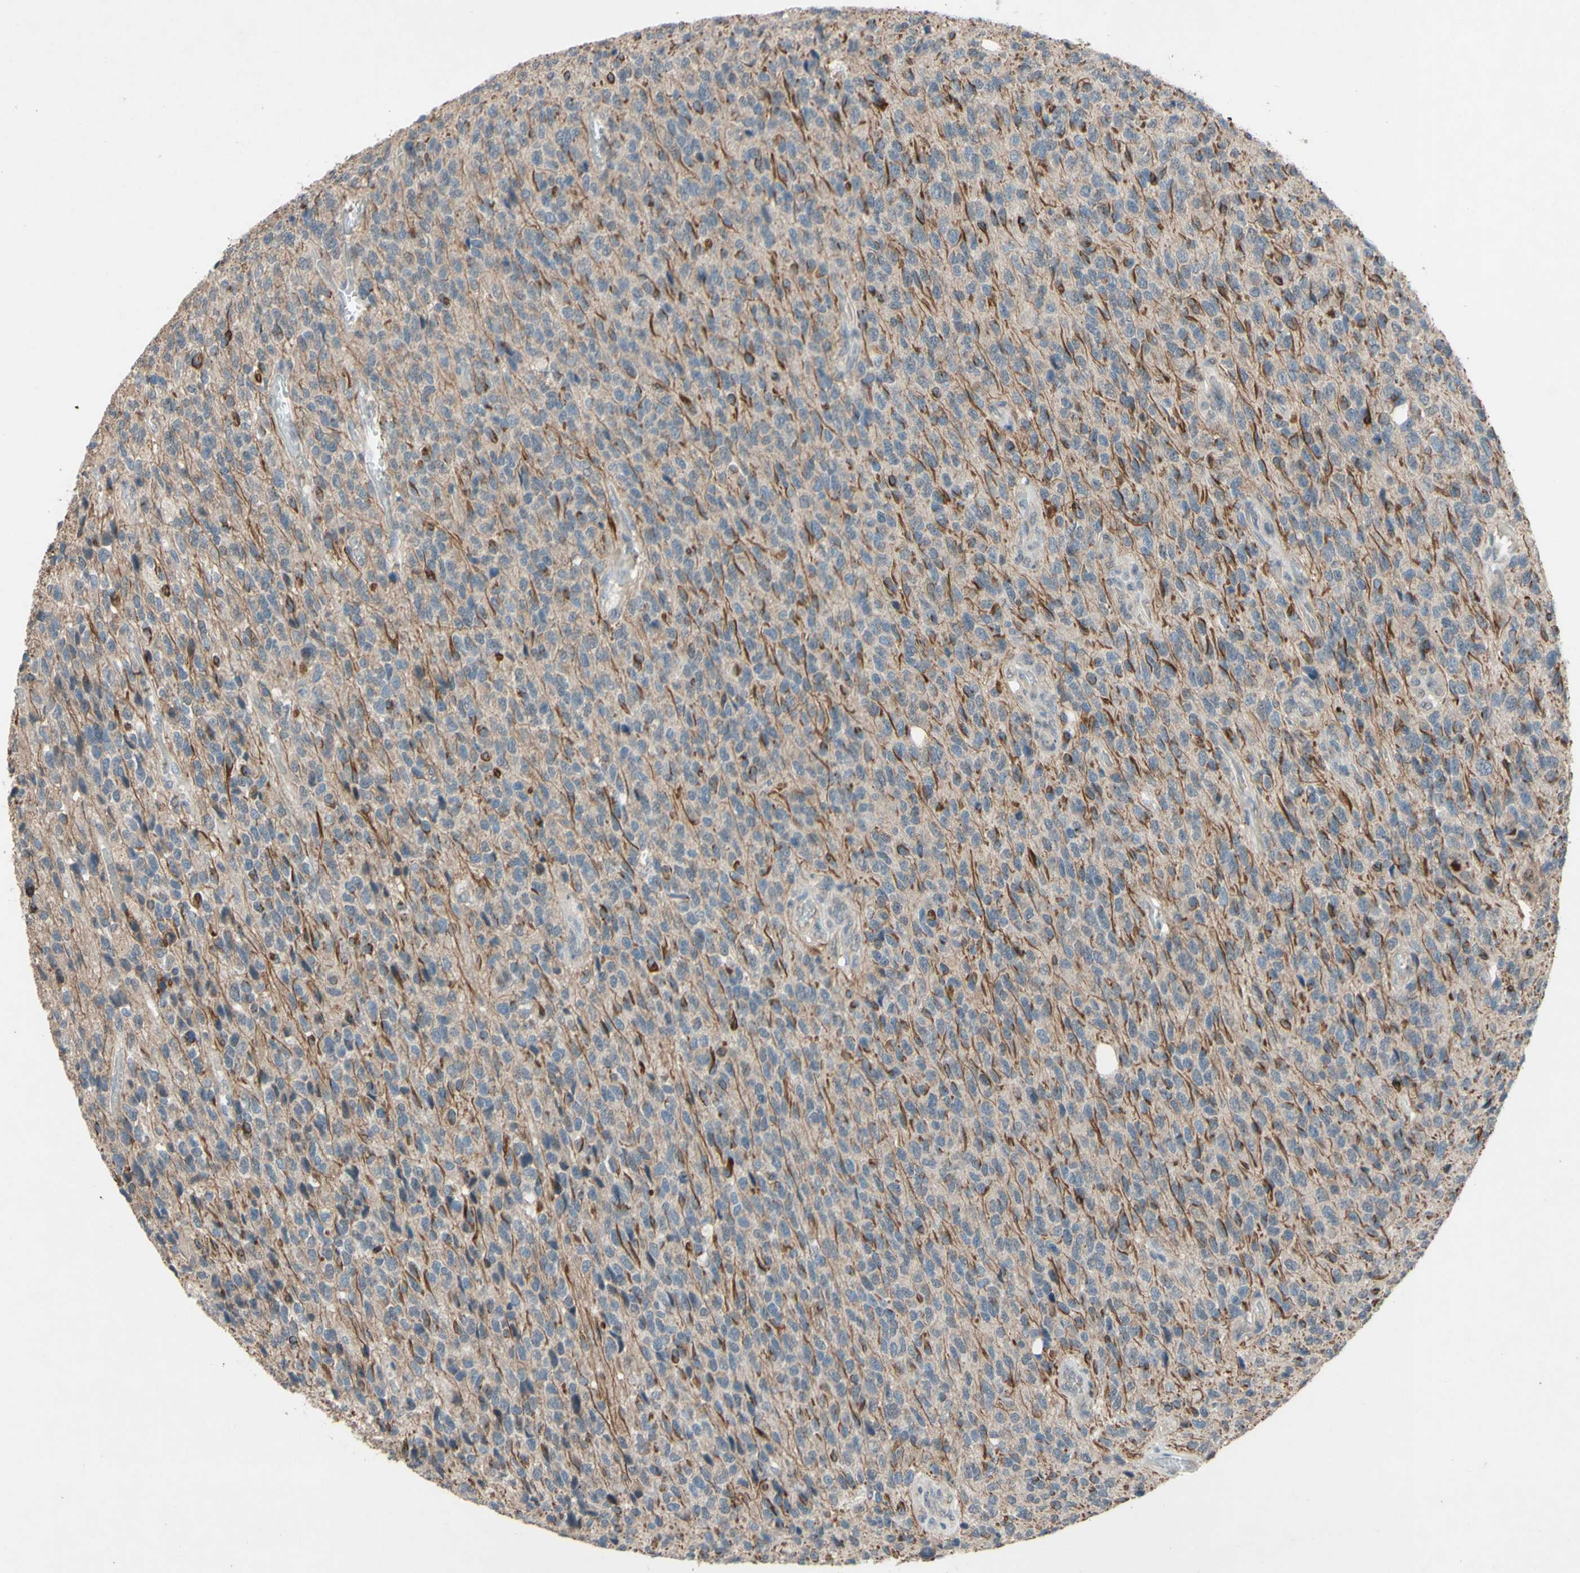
{"staining": {"intensity": "strong", "quantity": "<25%", "location": "cytoplasmic/membranous"}, "tissue": "glioma", "cell_type": "Tumor cells", "image_type": "cancer", "snomed": [{"axis": "morphology", "description": "Glioma, malignant, High grade"}, {"axis": "topography", "description": "pancreas cauda"}], "caption": "High-magnification brightfield microscopy of glioma stained with DAB (3,3'-diaminobenzidine) (brown) and counterstained with hematoxylin (blue). tumor cells exhibit strong cytoplasmic/membranous positivity is identified in approximately<25% of cells. (Stains: DAB in brown, nuclei in blue, Microscopy: brightfield microscopy at high magnification).", "gene": "CDCP1", "patient": {"sex": "male", "age": 60}}